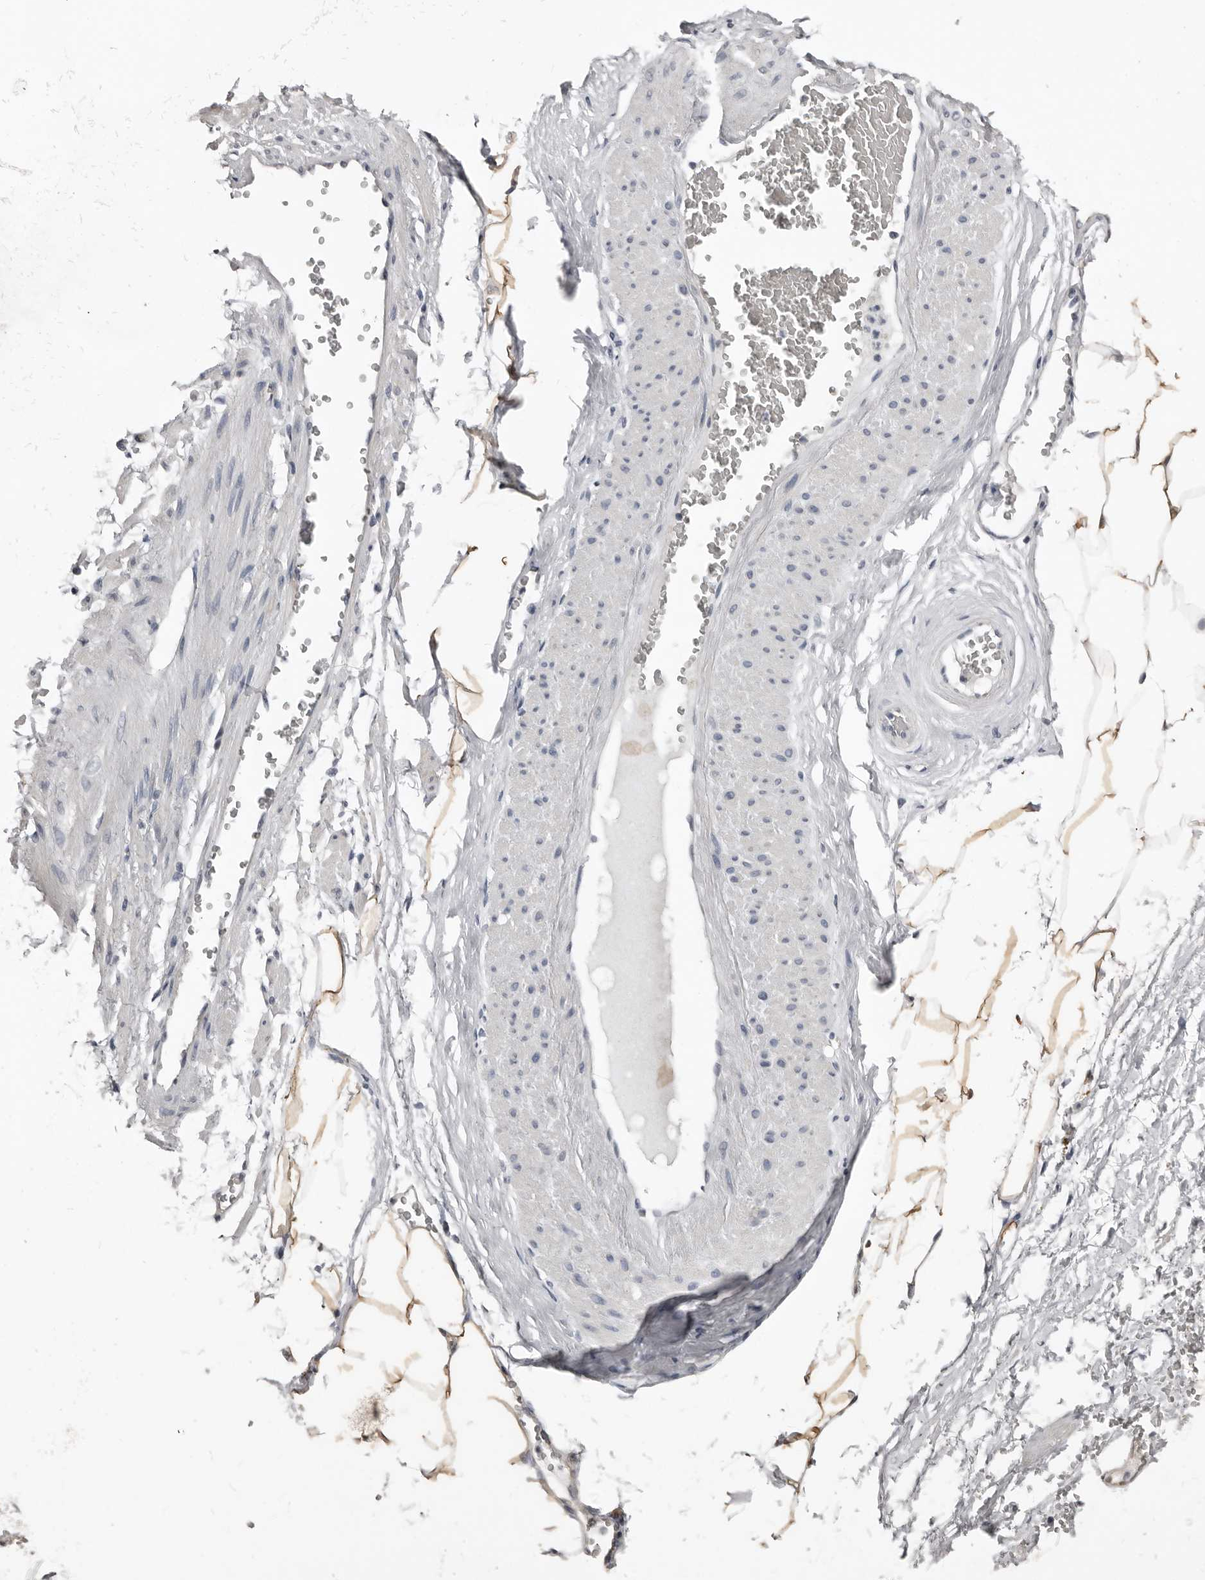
{"staining": {"intensity": "strong", "quantity": ">75%", "location": "cytoplasmic/membranous"}, "tissue": "adipose tissue", "cell_type": "Adipocytes", "image_type": "normal", "snomed": [{"axis": "morphology", "description": "Normal tissue, NOS"}, {"axis": "morphology", "description": "Adenocarcinoma, Low grade"}, {"axis": "topography", "description": "Prostate"}, {"axis": "topography", "description": "Peripheral nerve tissue"}], "caption": "A photomicrograph of human adipose tissue stained for a protein demonstrates strong cytoplasmic/membranous brown staining in adipocytes.", "gene": "FABP7", "patient": {"sex": "male", "age": 63}}